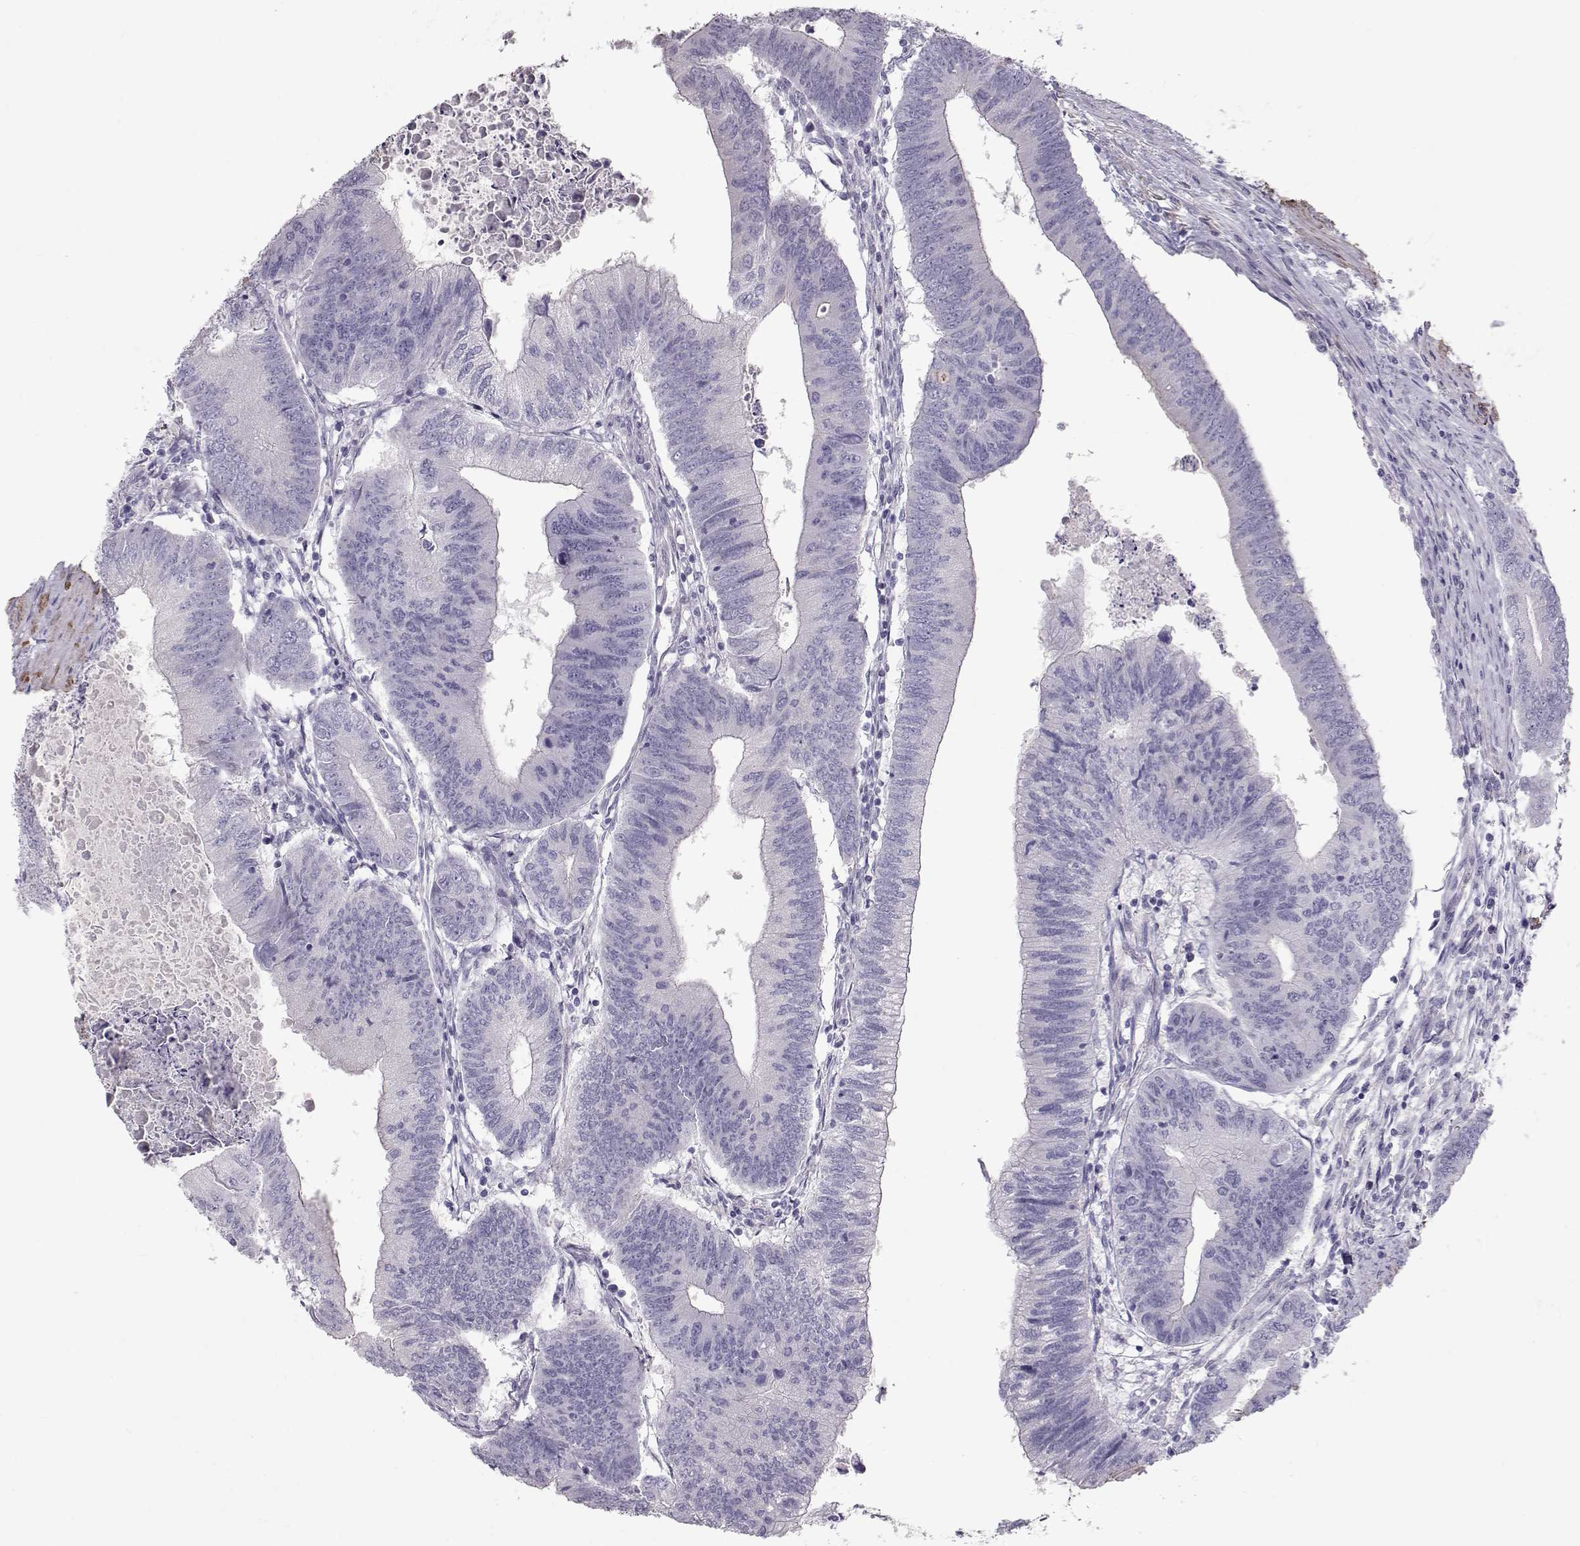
{"staining": {"intensity": "negative", "quantity": "none", "location": "none"}, "tissue": "colorectal cancer", "cell_type": "Tumor cells", "image_type": "cancer", "snomed": [{"axis": "morphology", "description": "Adenocarcinoma, NOS"}, {"axis": "topography", "description": "Colon"}], "caption": "A high-resolution histopathology image shows immunohistochemistry (IHC) staining of colorectal cancer (adenocarcinoma), which shows no significant positivity in tumor cells.", "gene": "SLITRK3", "patient": {"sex": "male", "age": 53}}